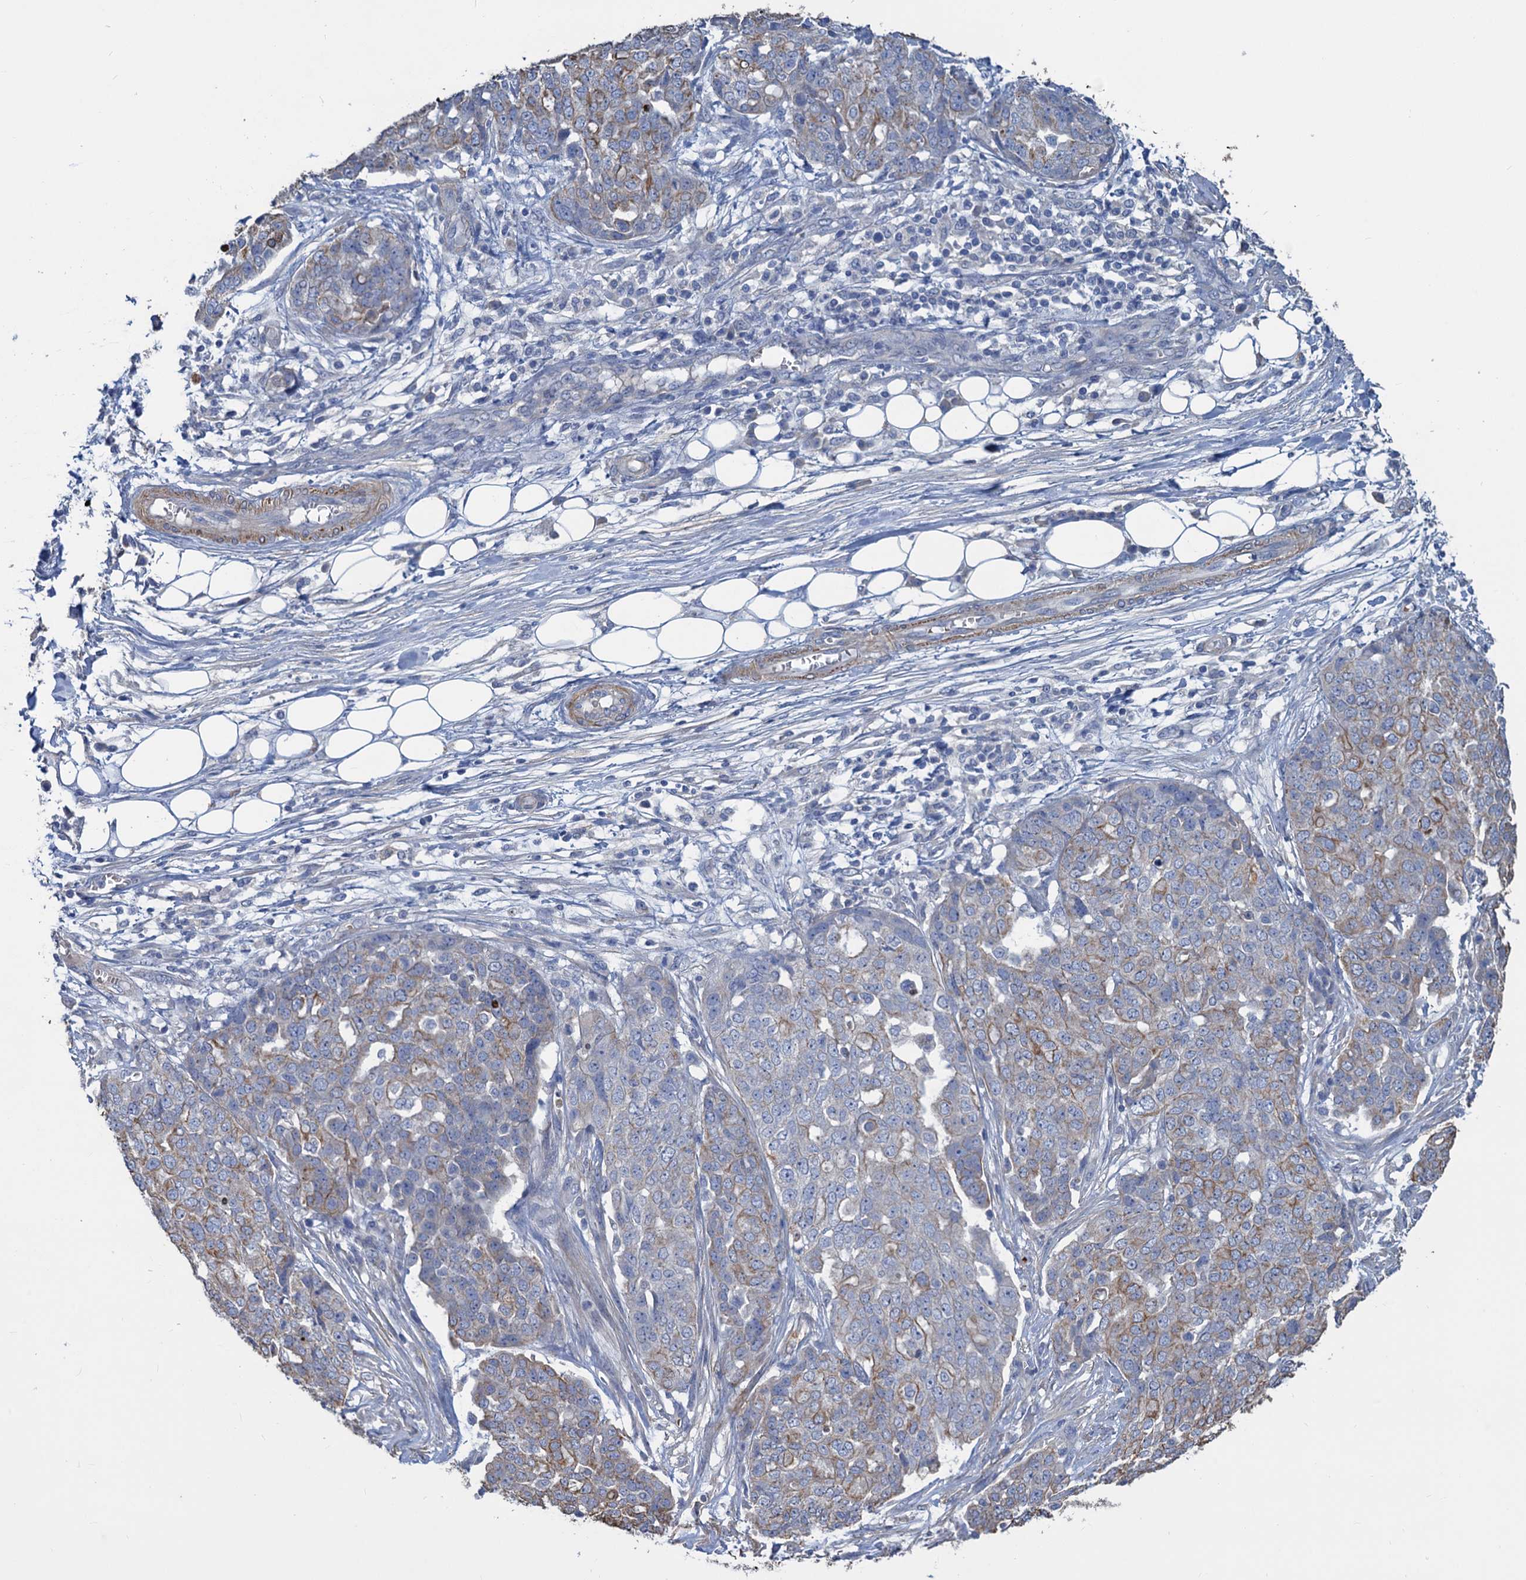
{"staining": {"intensity": "moderate", "quantity": "<25%", "location": "cytoplasmic/membranous"}, "tissue": "ovarian cancer", "cell_type": "Tumor cells", "image_type": "cancer", "snomed": [{"axis": "morphology", "description": "Cystadenocarcinoma, serous, NOS"}, {"axis": "topography", "description": "Soft tissue"}, {"axis": "topography", "description": "Ovary"}], "caption": "Protein expression analysis of human ovarian cancer reveals moderate cytoplasmic/membranous staining in approximately <25% of tumor cells.", "gene": "SMCO3", "patient": {"sex": "female", "age": 57}}